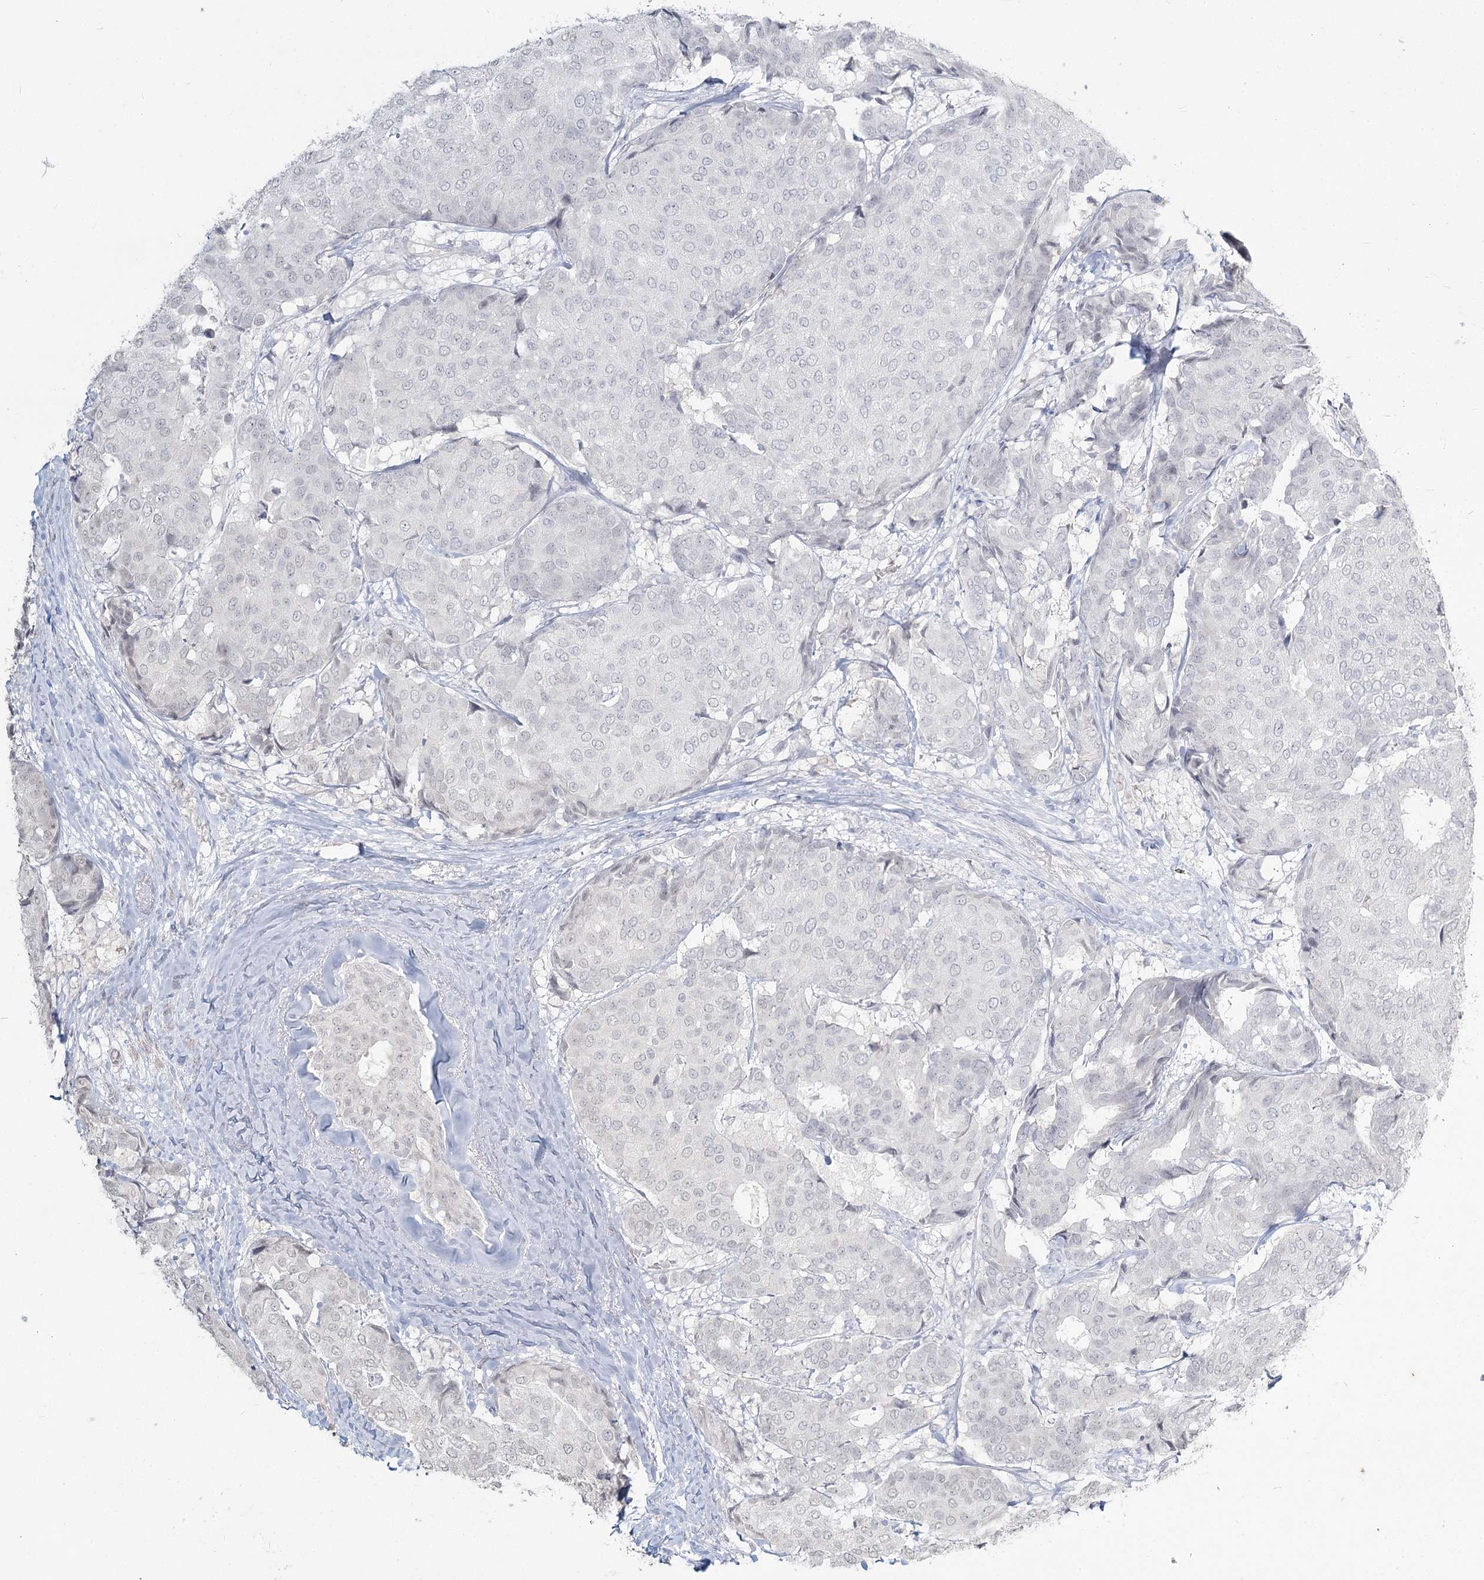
{"staining": {"intensity": "negative", "quantity": "none", "location": "none"}, "tissue": "breast cancer", "cell_type": "Tumor cells", "image_type": "cancer", "snomed": [{"axis": "morphology", "description": "Duct carcinoma"}, {"axis": "topography", "description": "Breast"}], "caption": "Micrograph shows no significant protein positivity in tumor cells of infiltrating ductal carcinoma (breast).", "gene": "LY6G5C", "patient": {"sex": "female", "age": 75}}